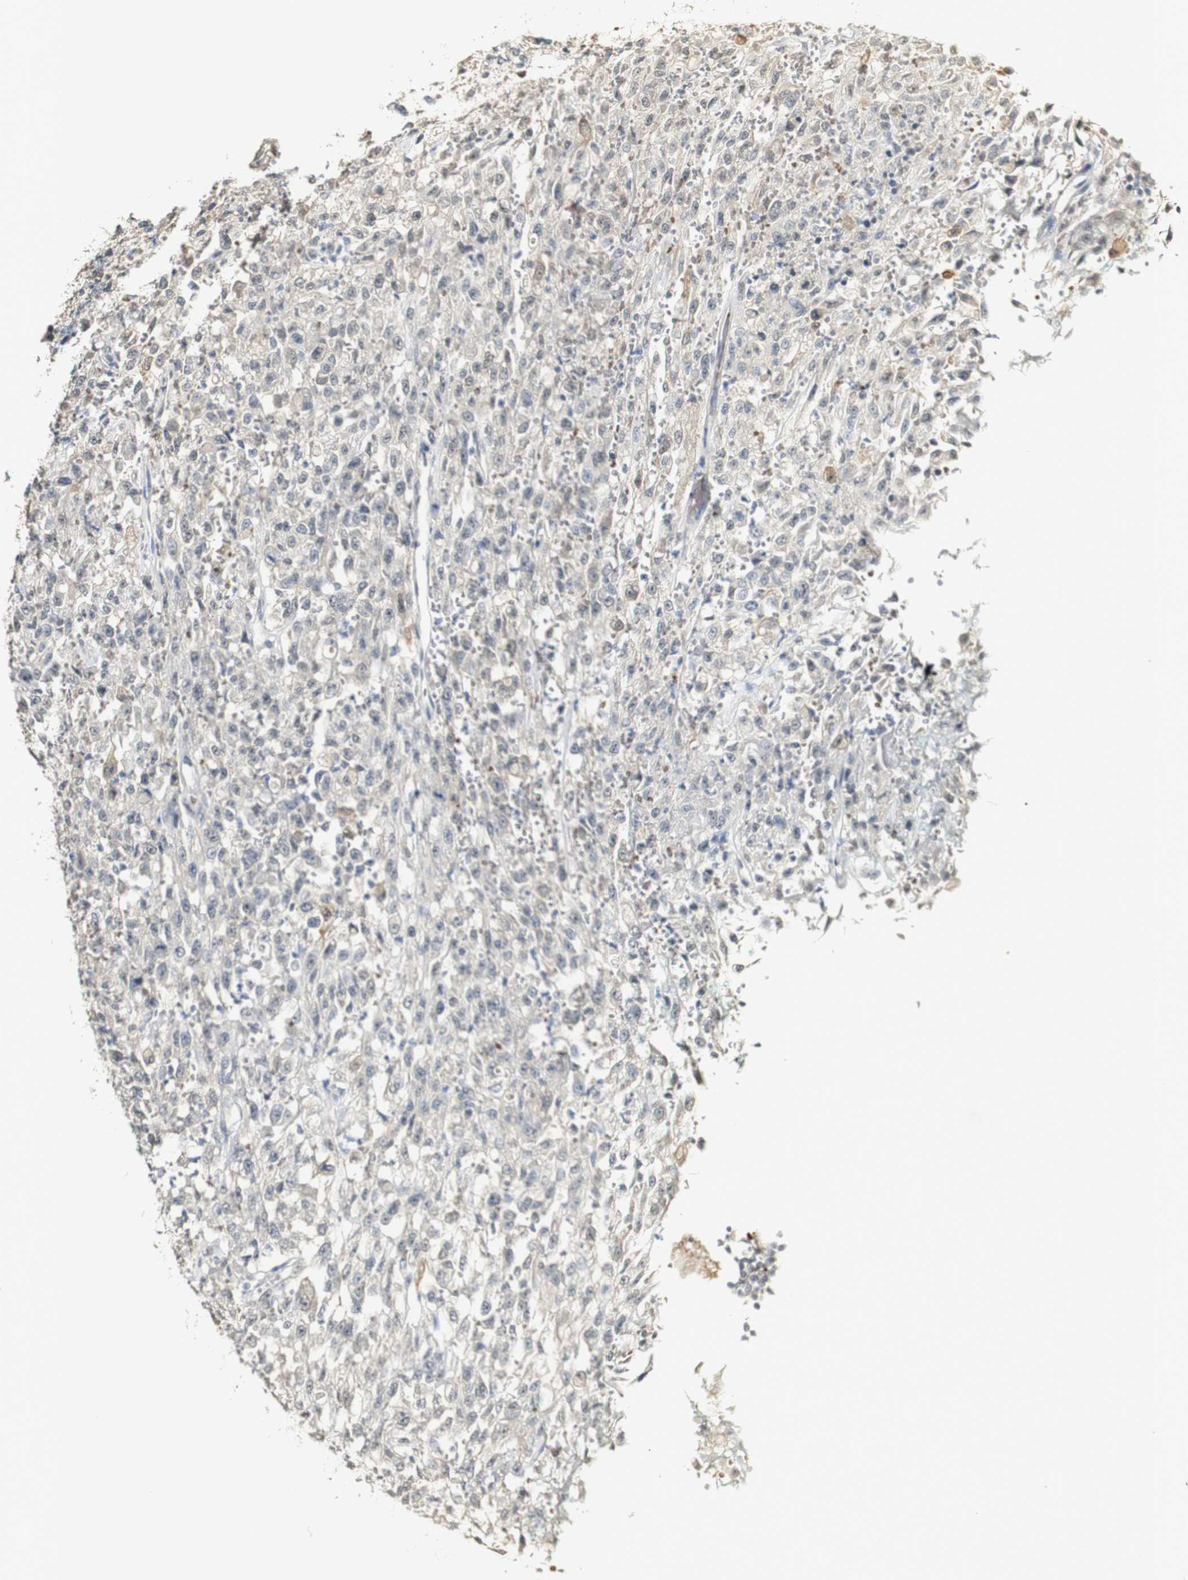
{"staining": {"intensity": "weak", "quantity": "<25%", "location": "cytoplasmic/membranous"}, "tissue": "urothelial cancer", "cell_type": "Tumor cells", "image_type": "cancer", "snomed": [{"axis": "morphology", "description": "Urothelial carcinoma, High grade"}, {"axis": "topography", "description": "Urinary bladder"}], "caption": "Tumor cells show no significant protein staining in urothelial cancer.", "gene": "SYT7", "patient": {"sex": "male", "age": 46}}